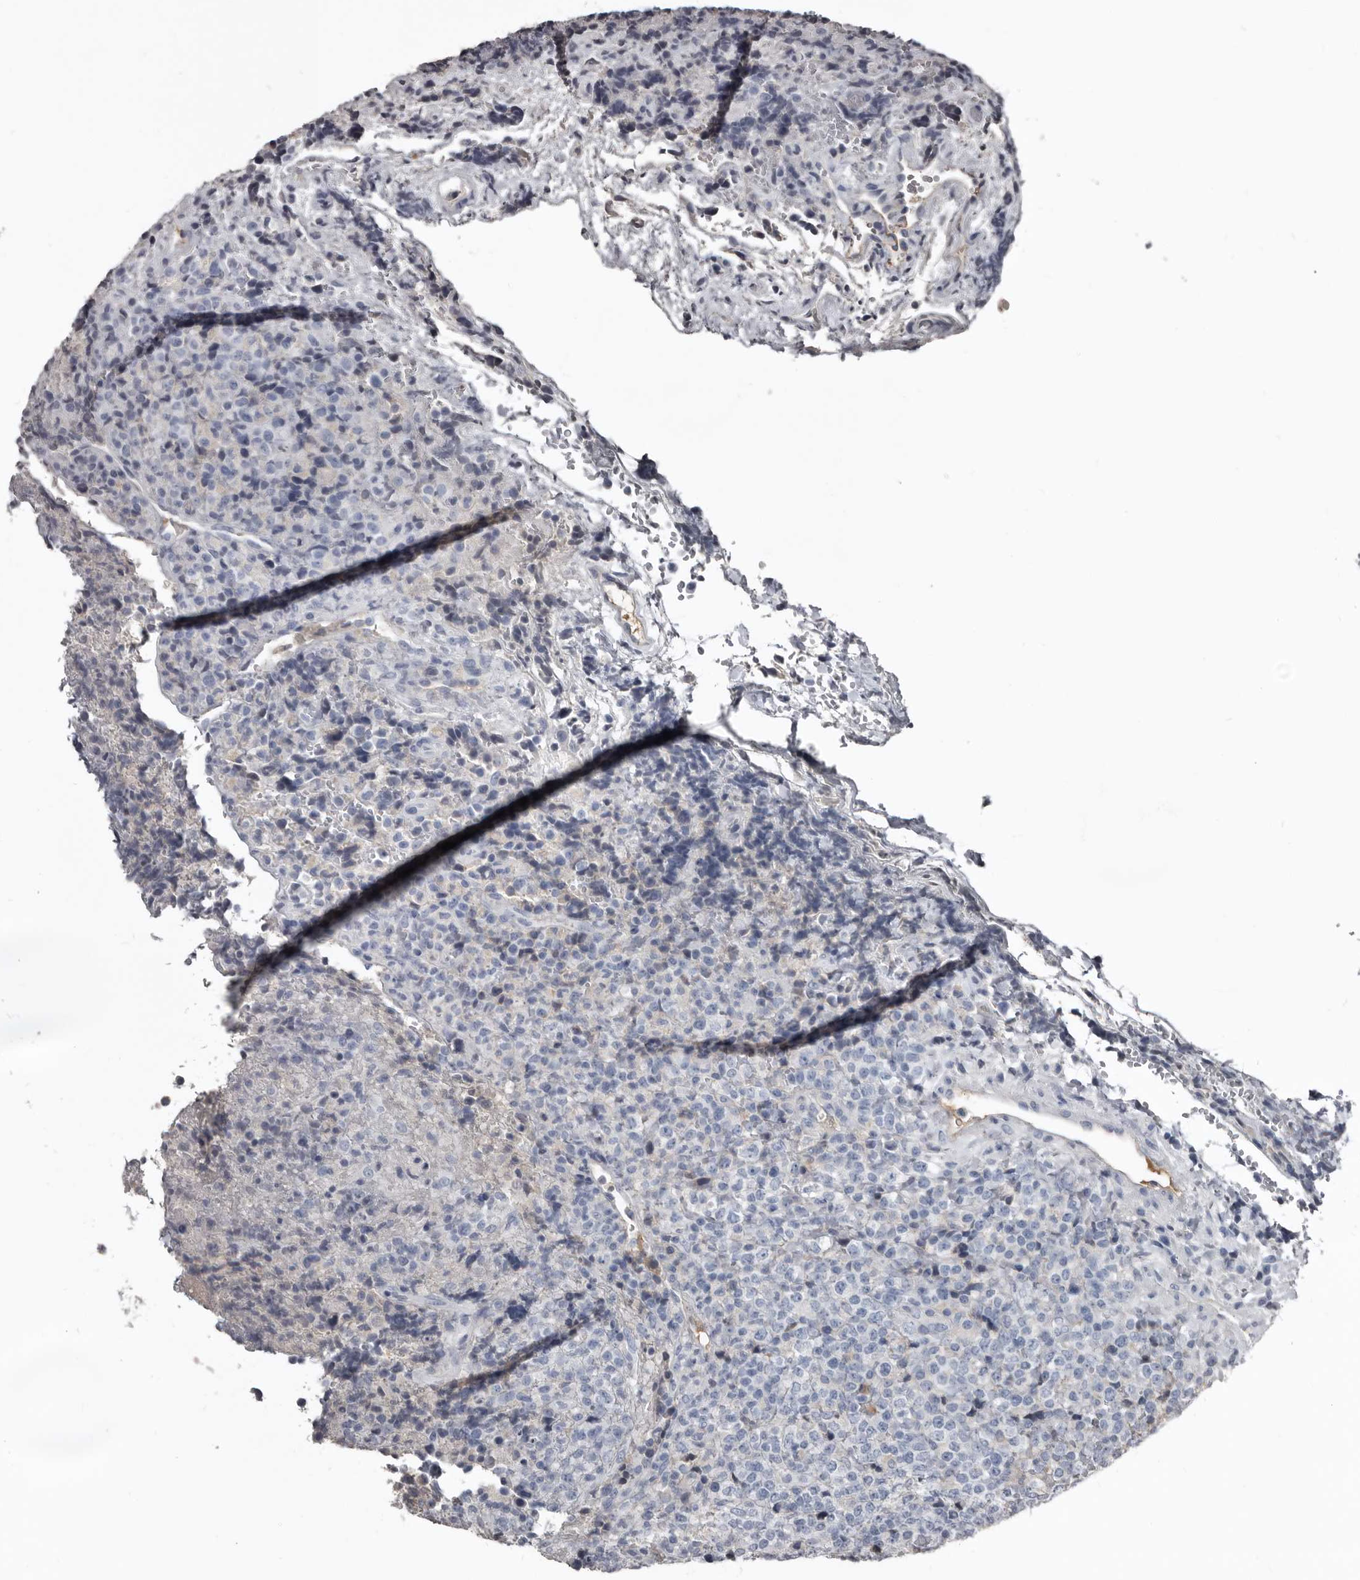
{"staining": {"intensity": "weak", "quantity": "25%-75%", "location": "cytoplasmic/membranous"}, "tissue": "lymphoma", "cell_type": "Tumor cells", "image_type": "cancer", "snomed": [{"axis": "morphology", "description": "Malignant lymphoma, non-Hodgkin's type, High grade"}, {"axis": "topography", "description": "Lymph node"}], "caption": "Lymphoma tissue exhibits weak cytoplasmic/membranous staining in approximately 25%-75% of tumor cells (IHC, brightfield microscopy, high magnification).", "gene": "GREB1", "patient": {"sex": "male", "age": 13}}